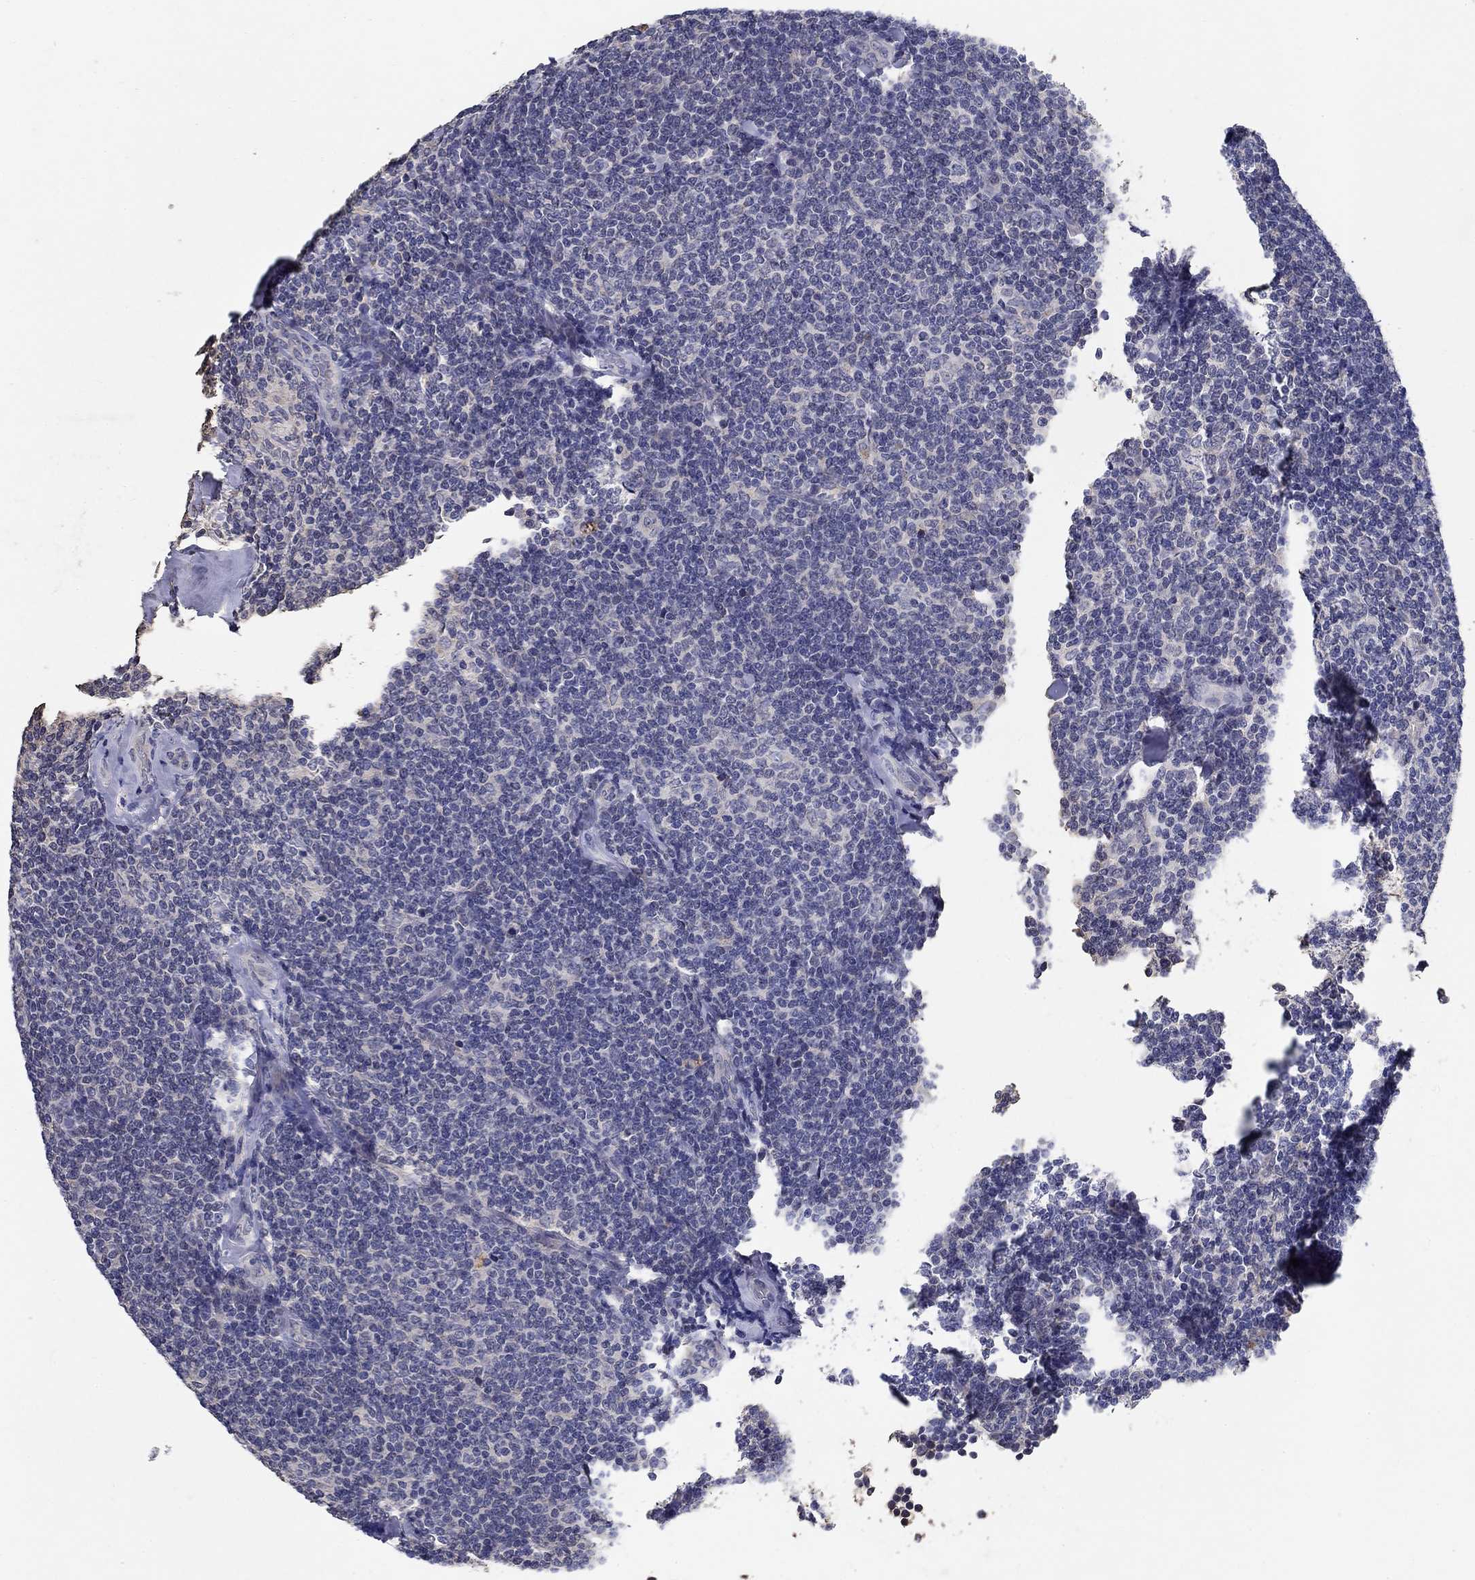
{"staining": {"intensity": "negative", "quantity": "none", "location": "none"}, "tissue": "lymphoma", "cell_type": "Tumor cells", "image_type": "cancer", "snomed": [{"axis": "morphology", "description": "Malignant lymphoma, non-Hodgkin's type, Low grade"}, {"axis": "topography", "description": "Lymph node"}], "caption": "Immunohistochemical staining of lymphoma displays no significant positivity in tumor cells. (DAB immunohistochemistry, high magnification).", "gene": "PROZ", "patient": {"sex": "female", "age": 56}}